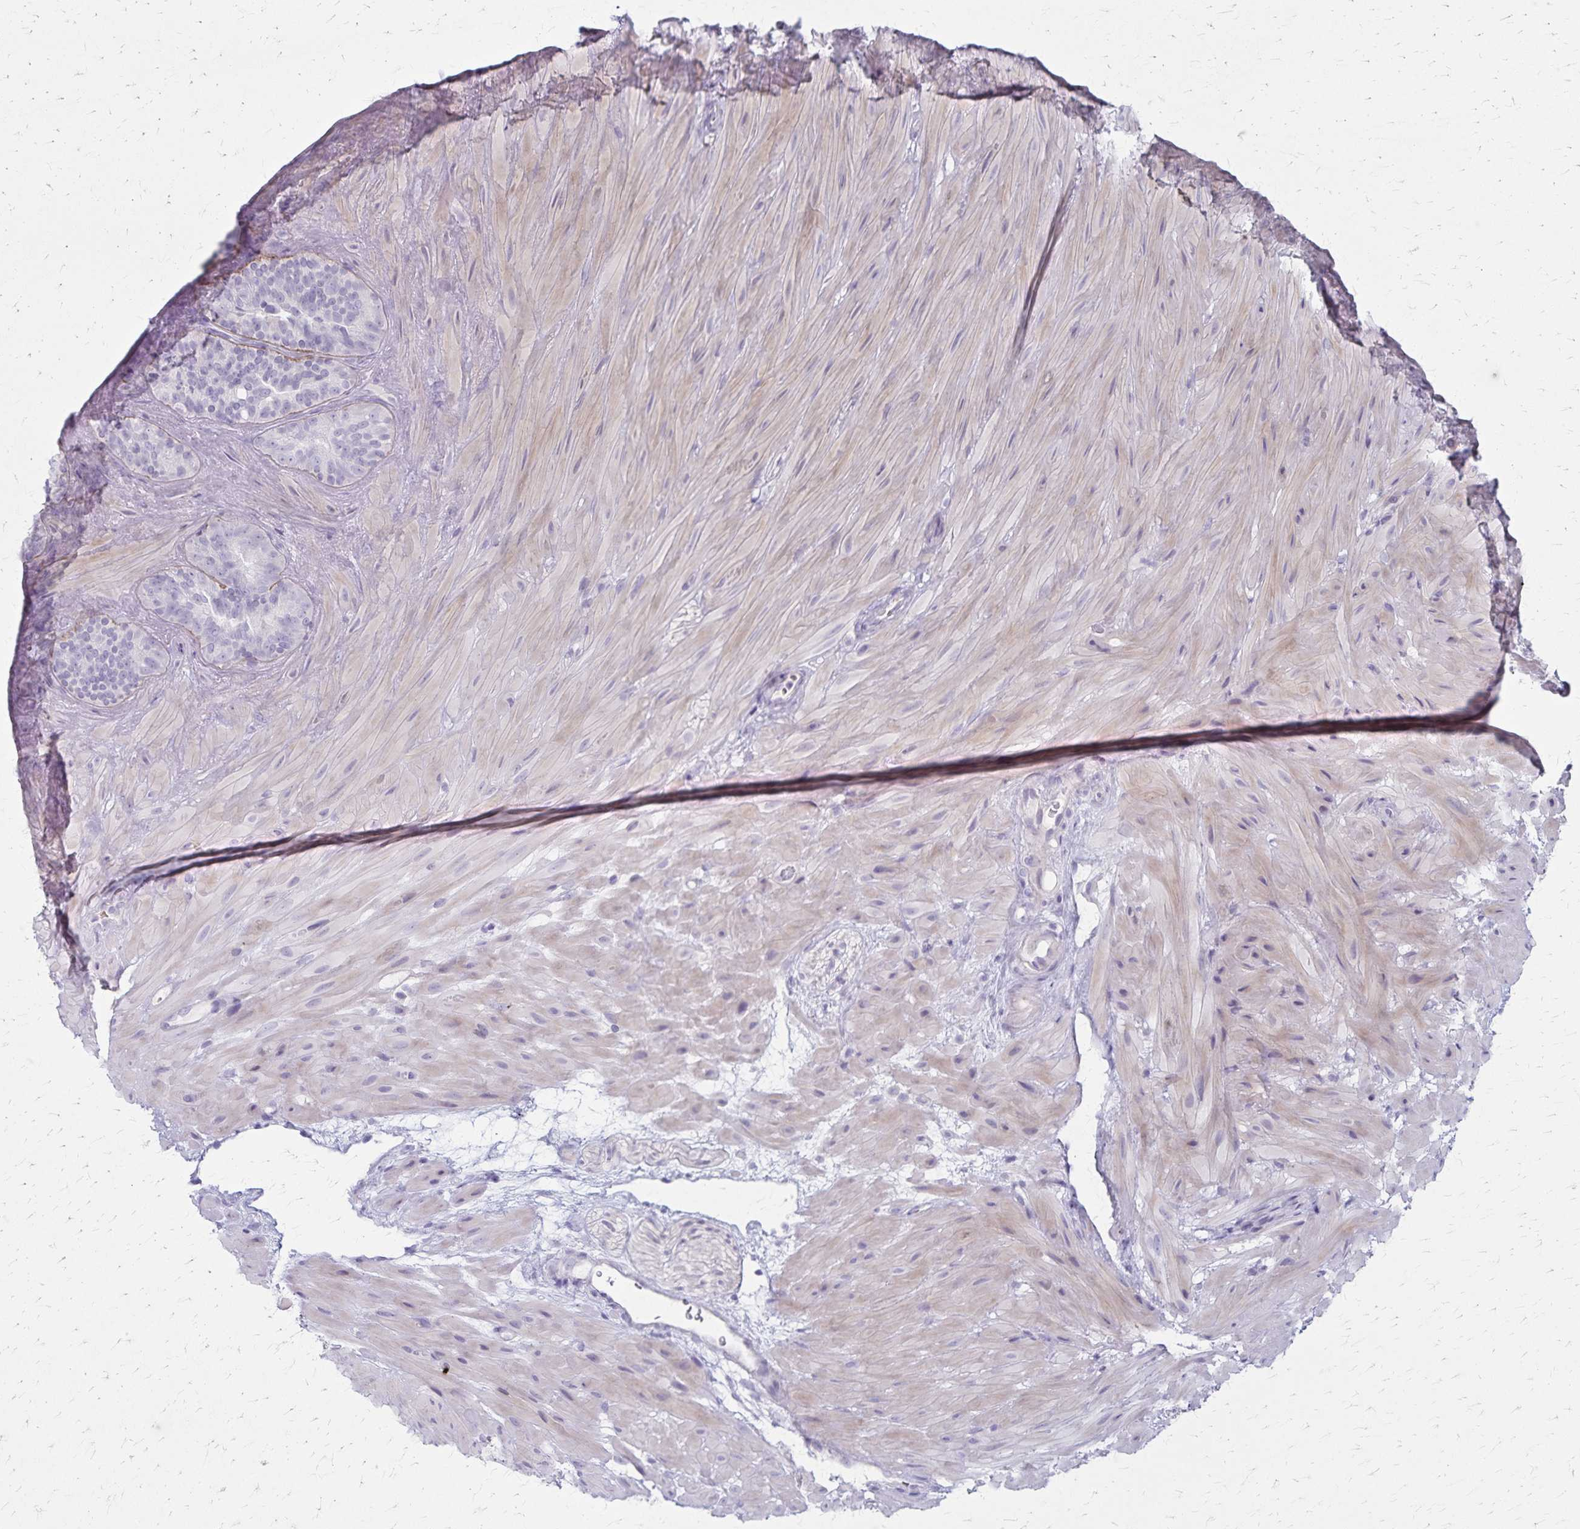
{"staining": {"intensity": "negative", "quantity": "none", "location": "none"}, "tissue": "seminal vesicle", "cell_type": "Glandular cells", "image_type": "normal", "snomed": [{"axis": "morphology", "description": "Normal tissue, NOS"}, {"axis": "topography", "description": "Seminal veicle"}], "caption": "High magnification brightfield microscopy of normal seminal vesicle stained with DAB (brown) and counterstained with hematoxylin (blue): glandular cells show no significant expression. (DAB (3,3'-diaminobenzidine) immunohistochemistry visualized using brightfield microscopy, high magnification).", "gene": "RASL10B", "patient": {"sex": "male", "age": 60}}